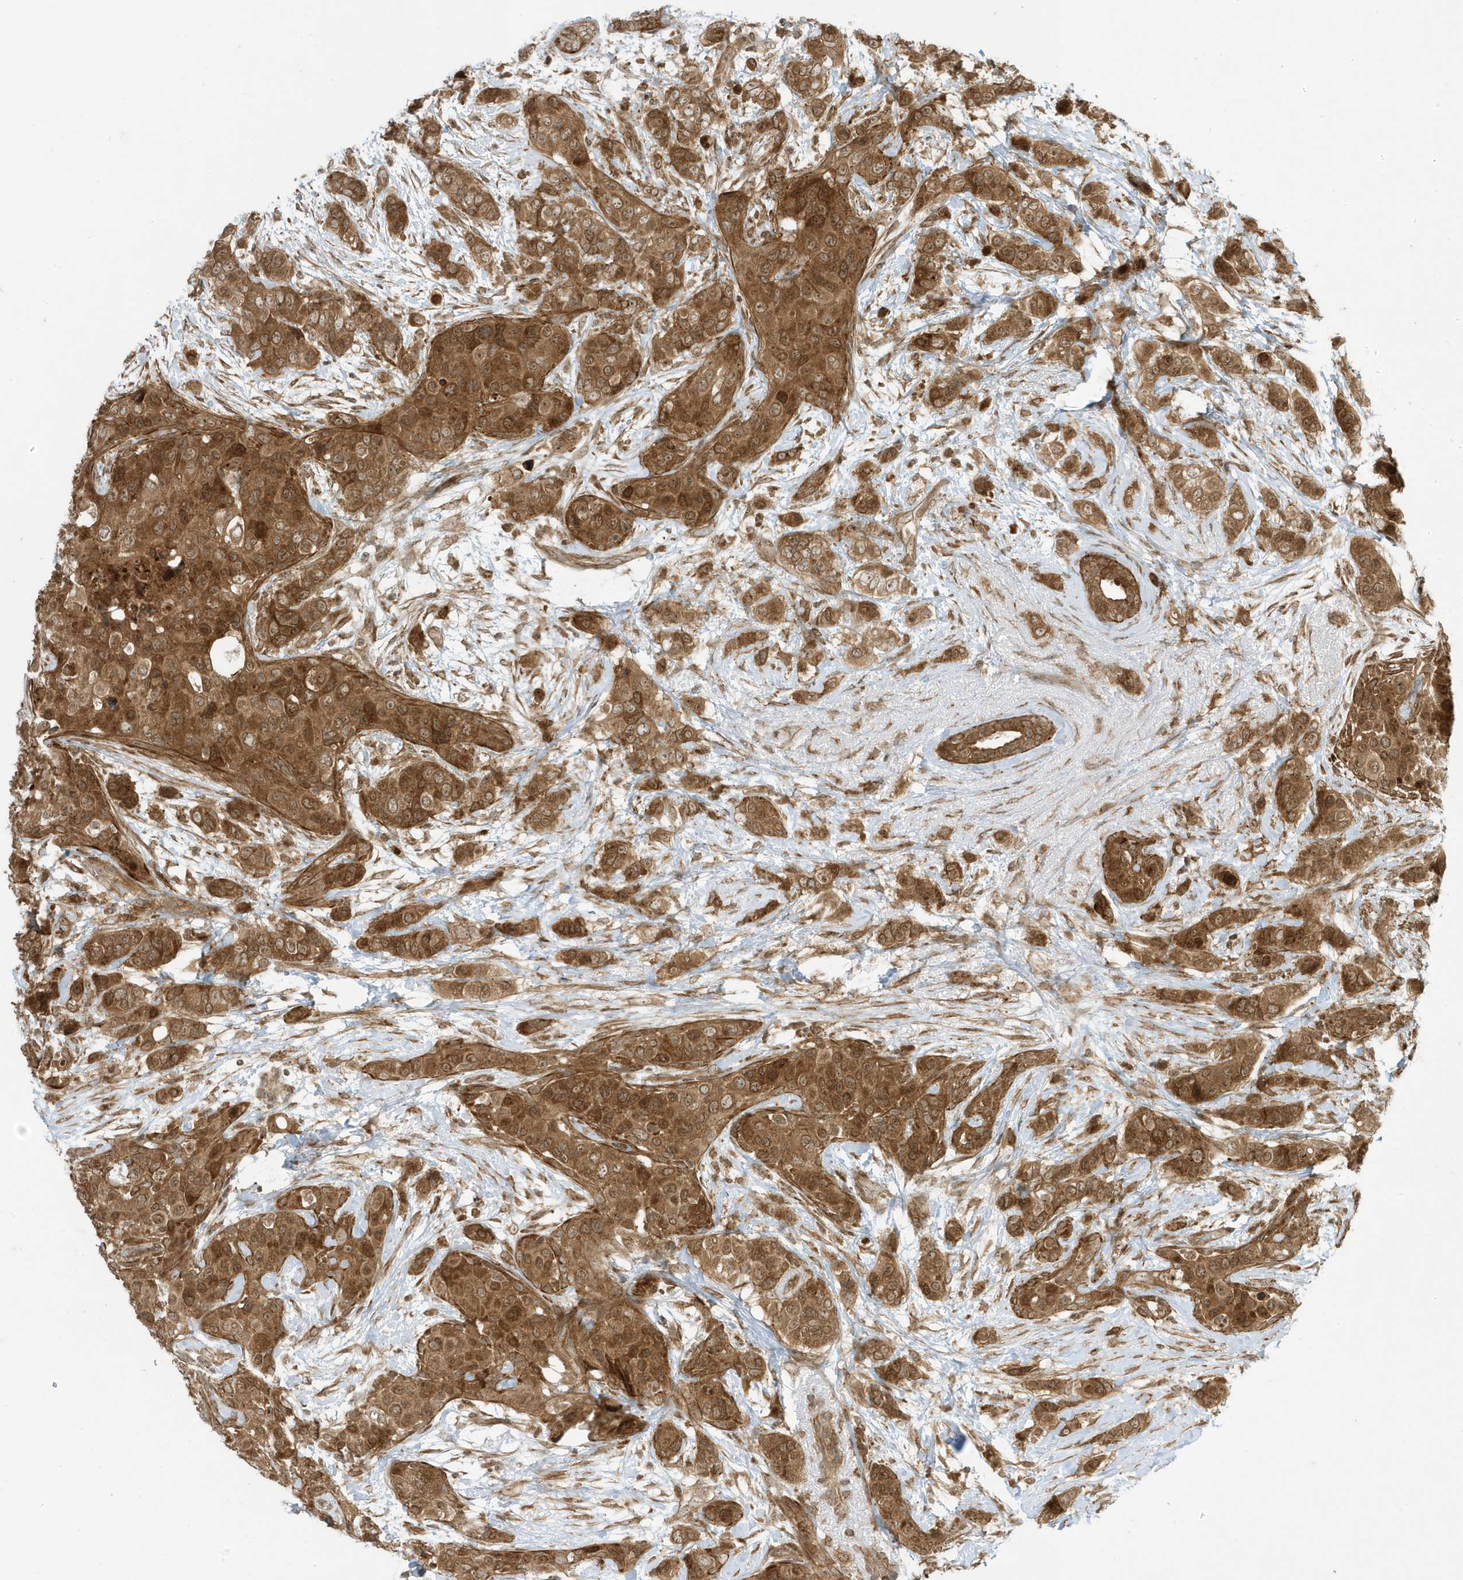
{"staining": {"intensity": "moderate", "quantity": ">75%", "location": "cytoplasmic/membranous"}, "tissue": "breast cancer", "cell_type": "Tumor cells", "image_type": "cancer", "snomed": [{"axis": "morphology", "description": "Lobular carcinoma"}, {"axis": "topography", "description": "Breast"}], "caption": "Lobular carcinoma (breast) stained with a brown dye reveals moderate cytoplasmic/membranous positive positivity in about >75% of tumor cells.", "gene": "DHX36", "patient": {"sex": "female", "age": 51}}